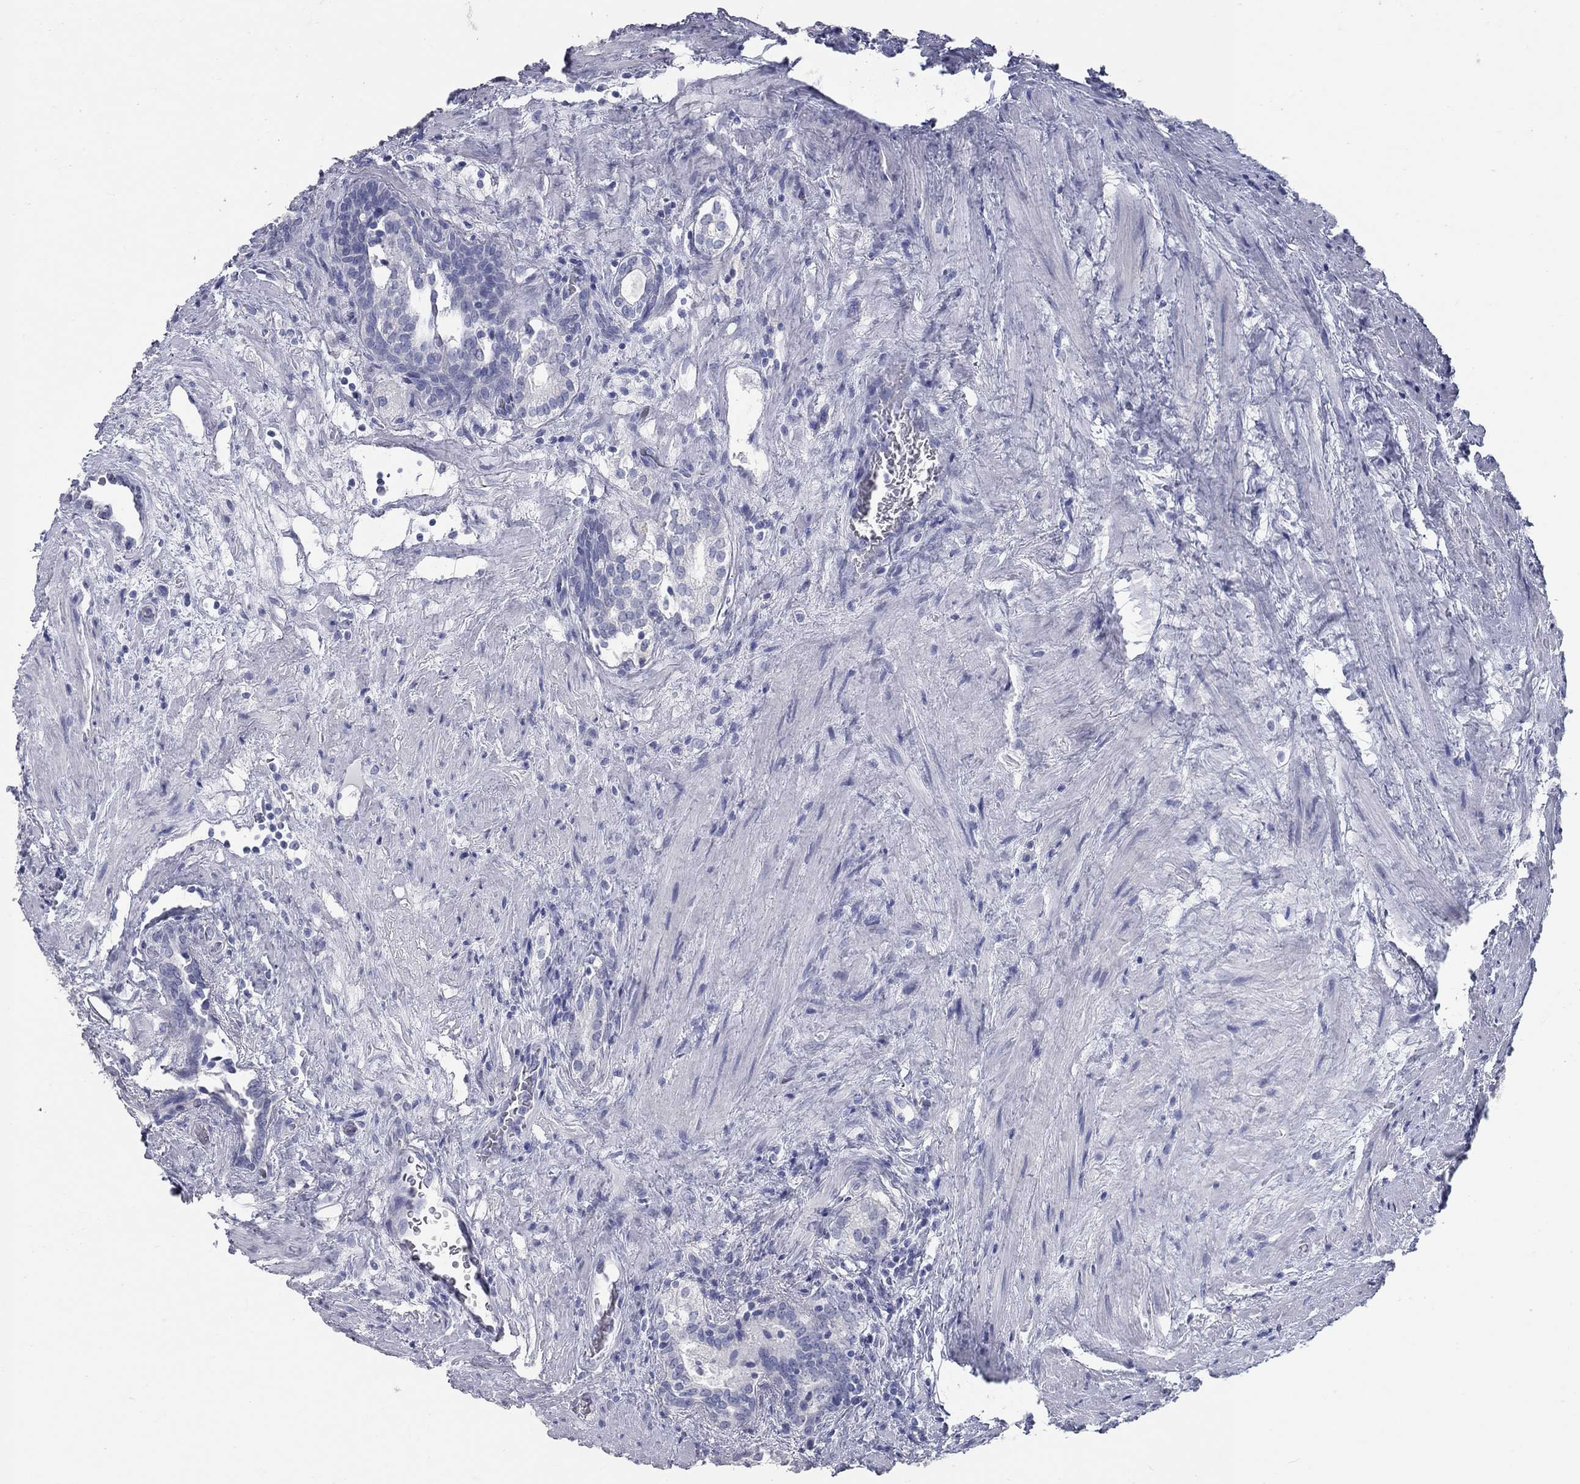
{"staining": {"intensity": "negative", "quantity": "none", "location": "none"}, "tissue": "prostate cancer", "cell_type": "Tumor cells", "image_type": "cancer", "snomed": [{"axis": "morphology", "description": "Adenocarcinoma, NOS"}, {"axis": "morphology", "description": "Adenocarcinoma, High grade"}, {"axis": "topography", "description": "Prostate"}], "caption": "IHC of human prostate cancer reveals no expression in tumor cells. The staining was performed using DAB to visualize the protein expression in brown, while the nuclei were stained in blue with hematoxylin (Magnification: 20x).", "gene": "TAC1", "patient": {"sex": "male", "age": 61}}